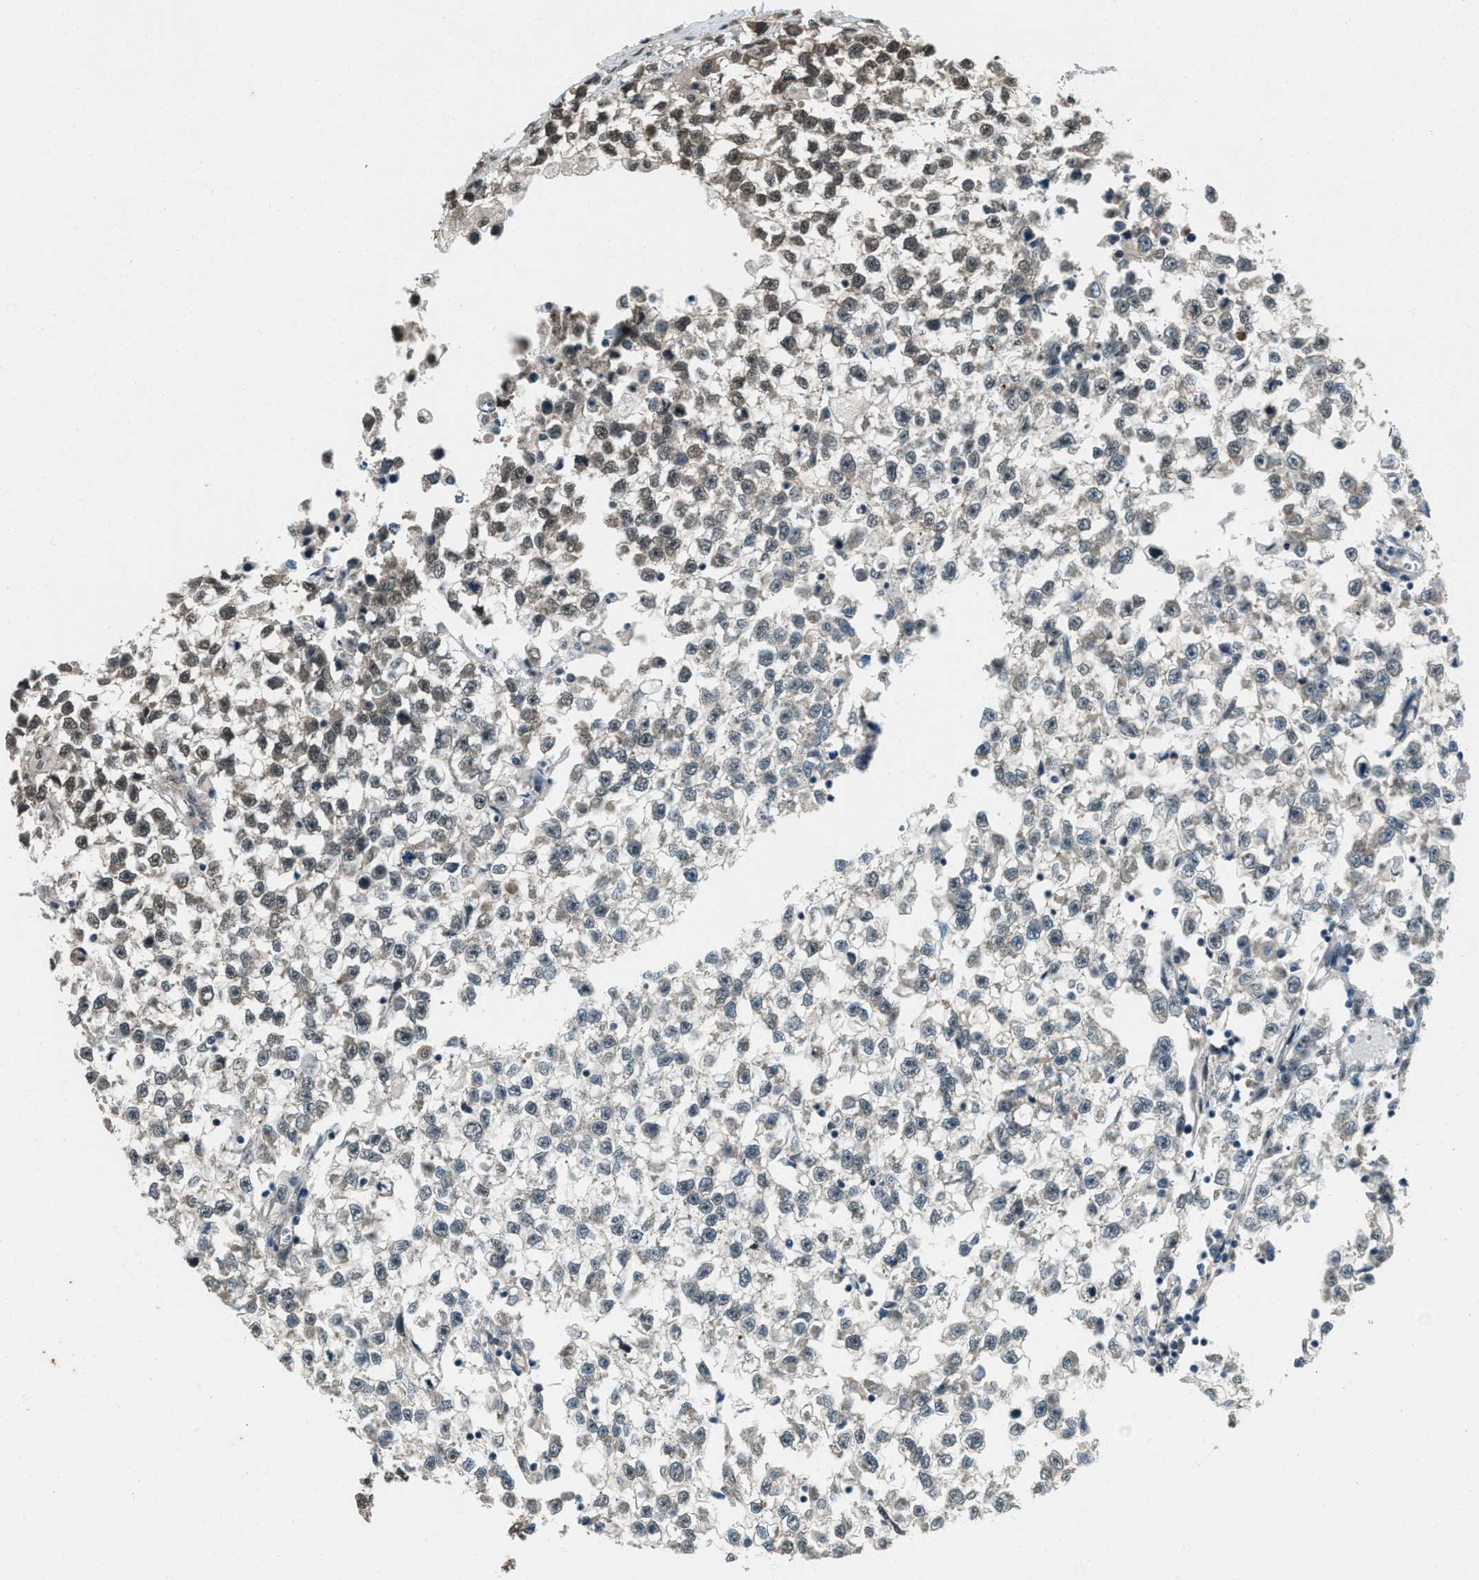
{"staining": {"intensity": "weak", "quantity": "25%-75%", "location": "cytoplasmic/membranous"}, "tissue": "testis cancer", "cell_type": "Tumor cells", "image_type": "cancer", "snomed": [{"axis": "morphology", "description": "Seminoma, NOS"}, {"axis": "morphology", "description": "Carcinoma, Embryonal, NOS"}, {"axis": "topography", "description": "Testis"}], "caption": "Tumor cells exhibit low levels of weak cytoplasmic/membranous staining in about 25%-75% of cells in human testis cancer.", "gene": "SVIL", "patient": {"sex": "male", "age": 51}}